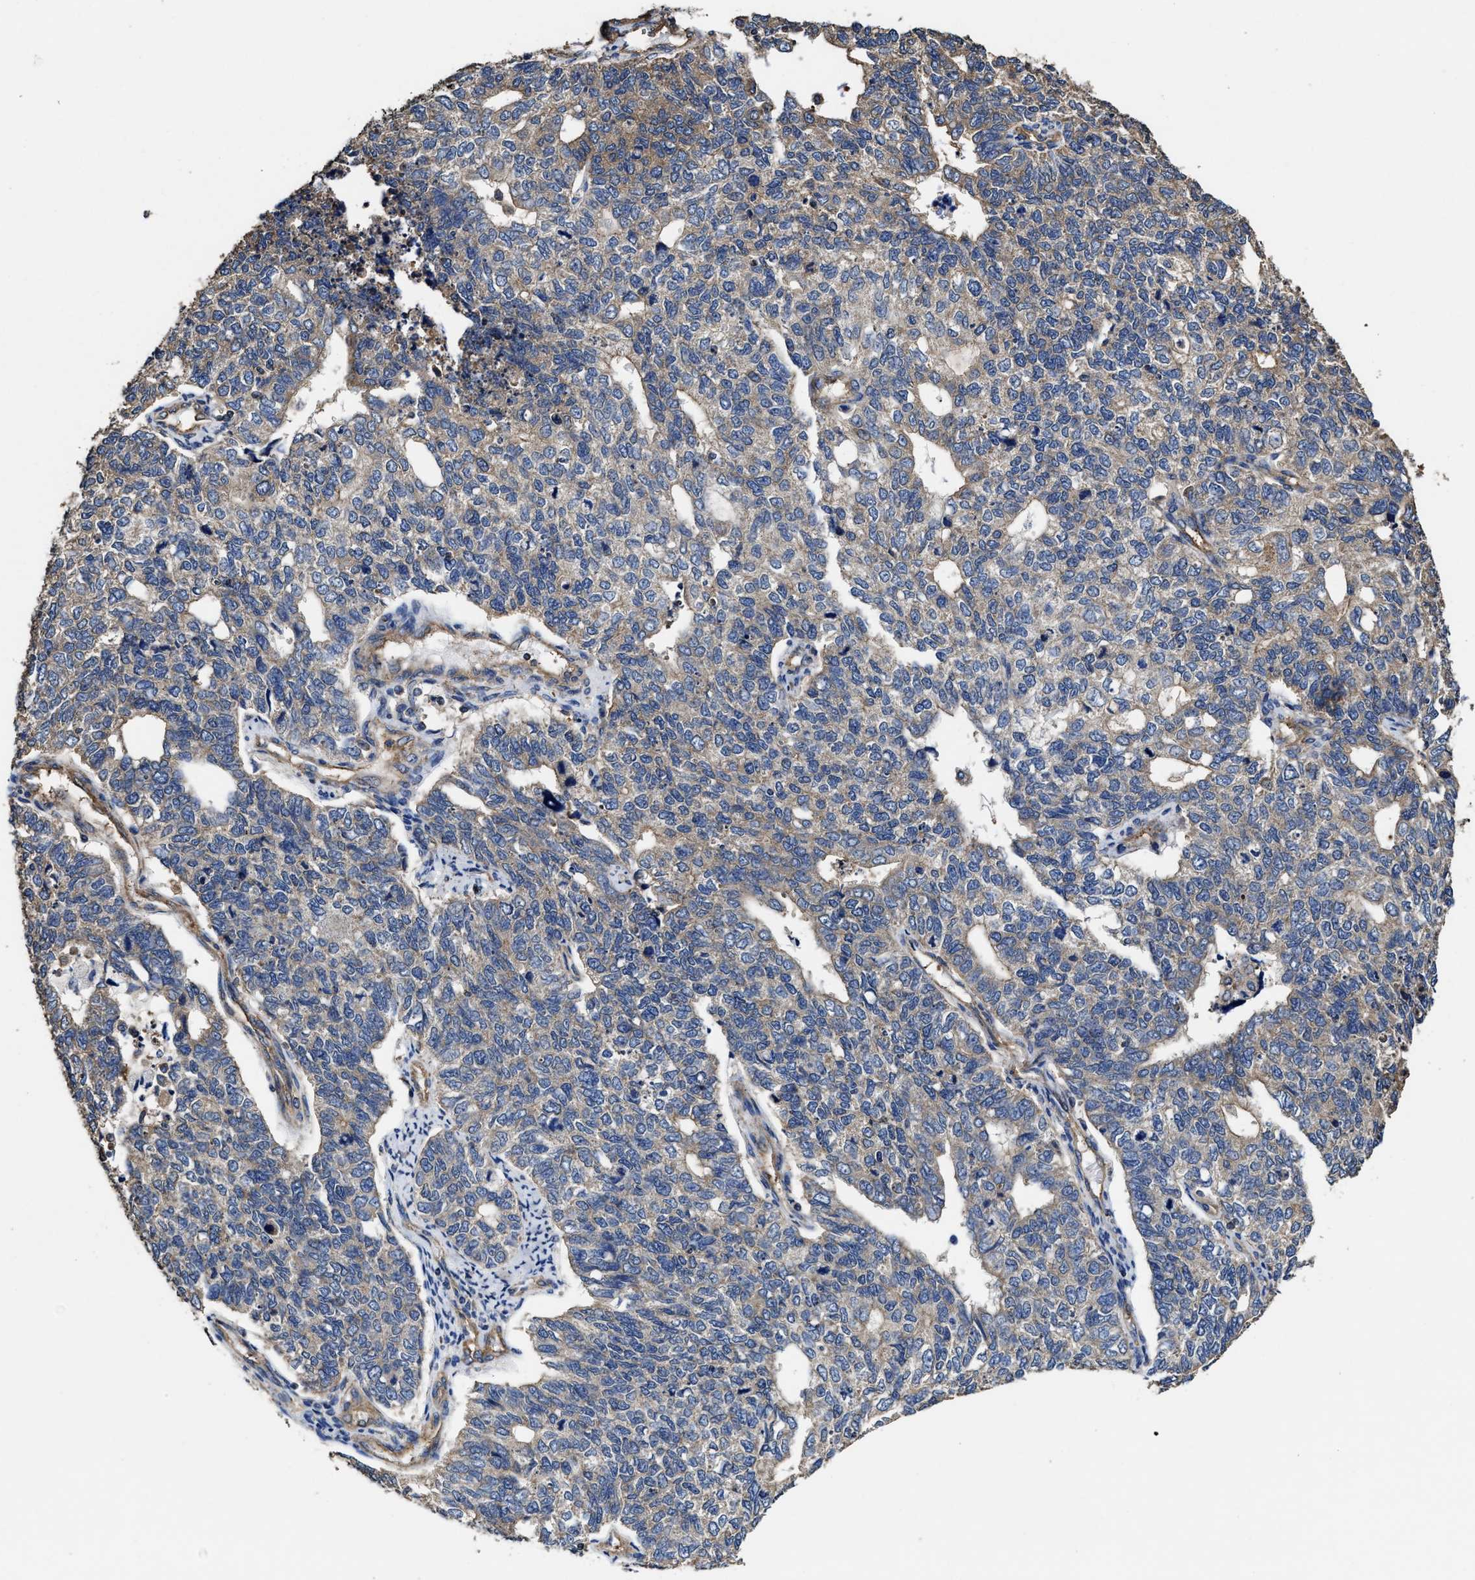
{"staining": {"intensity": "weak", "quantity": "25%-75%", "location": "cytoplasmic/membranous"}, "tissue": "cervical cancer", "cell_type": "Tumor cells", "image_type": "cancer", "snomed": [{"axis": "morphology", "description": "Squamous cell carcinoma, NOS"}, {"axis": "topography", "description": "Cervix"}], "caption": "This is a histology image of IHC staining of cervical squamous cell carcinoma, which shows weak expression in the cytoplasmic/membranous of tumor cells.", "gene": "SFXN4", "patient": {"sex": "female", "age": 63}}